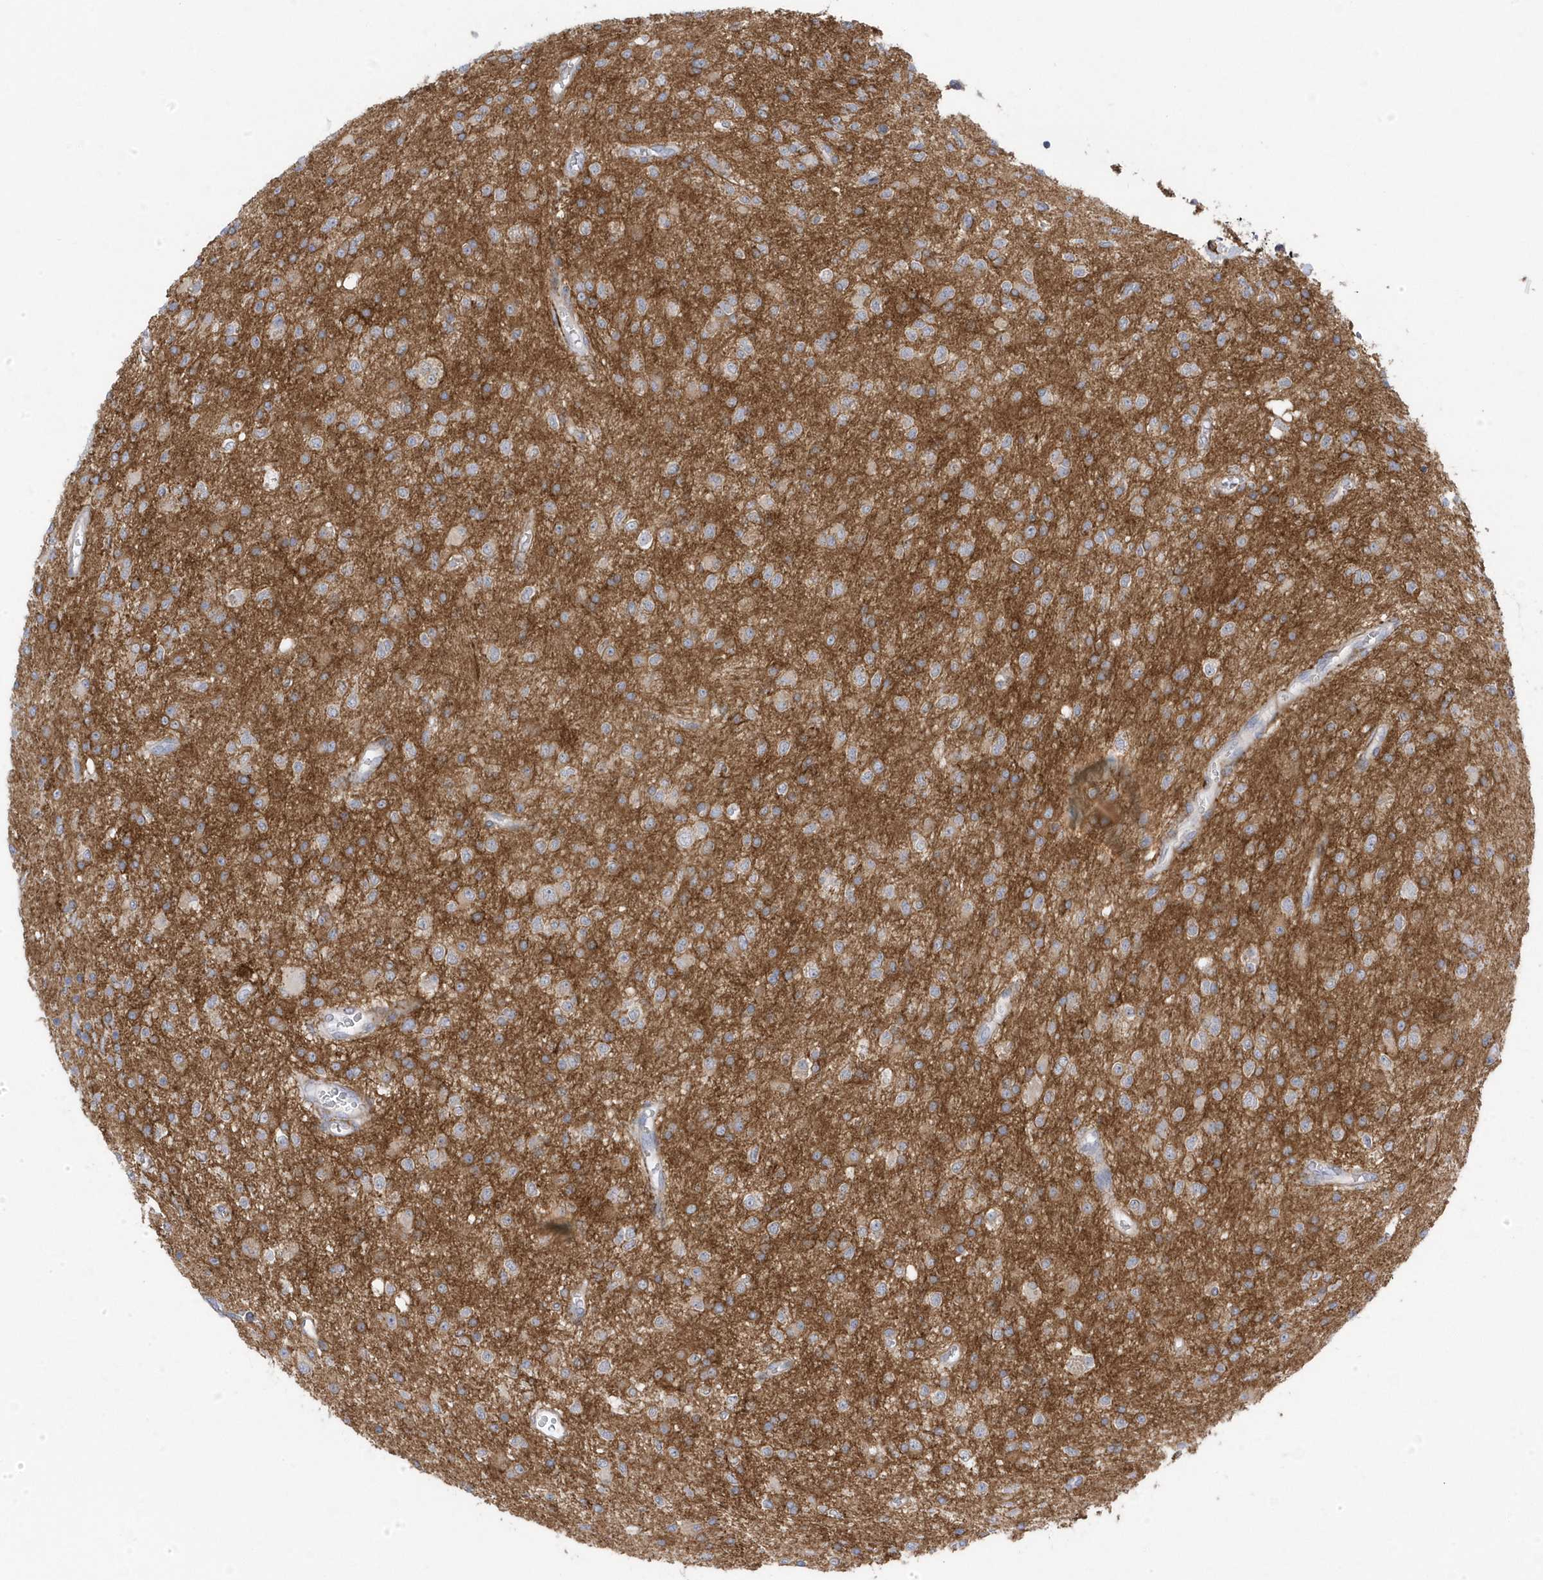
{"staining": {"intensity": "weak", "quantity": "<25%", "location": "cytoplasmic/membranous"}, "tissue": "glioma", "cell_type": "Tumor cells", "image_type": "cancer", "snomed": [{"axis": "morphology", "description": "Glioma, malignant, High grade"}, {"axis": "topography", "description": "Brain"}], "caption": "Immunohistochemical staining of human high-grade glioma (malignant) displays no significant staining in tumor cells.", "gene": "ANAPC1", "patient": {"sex": "male", "age": 34}}